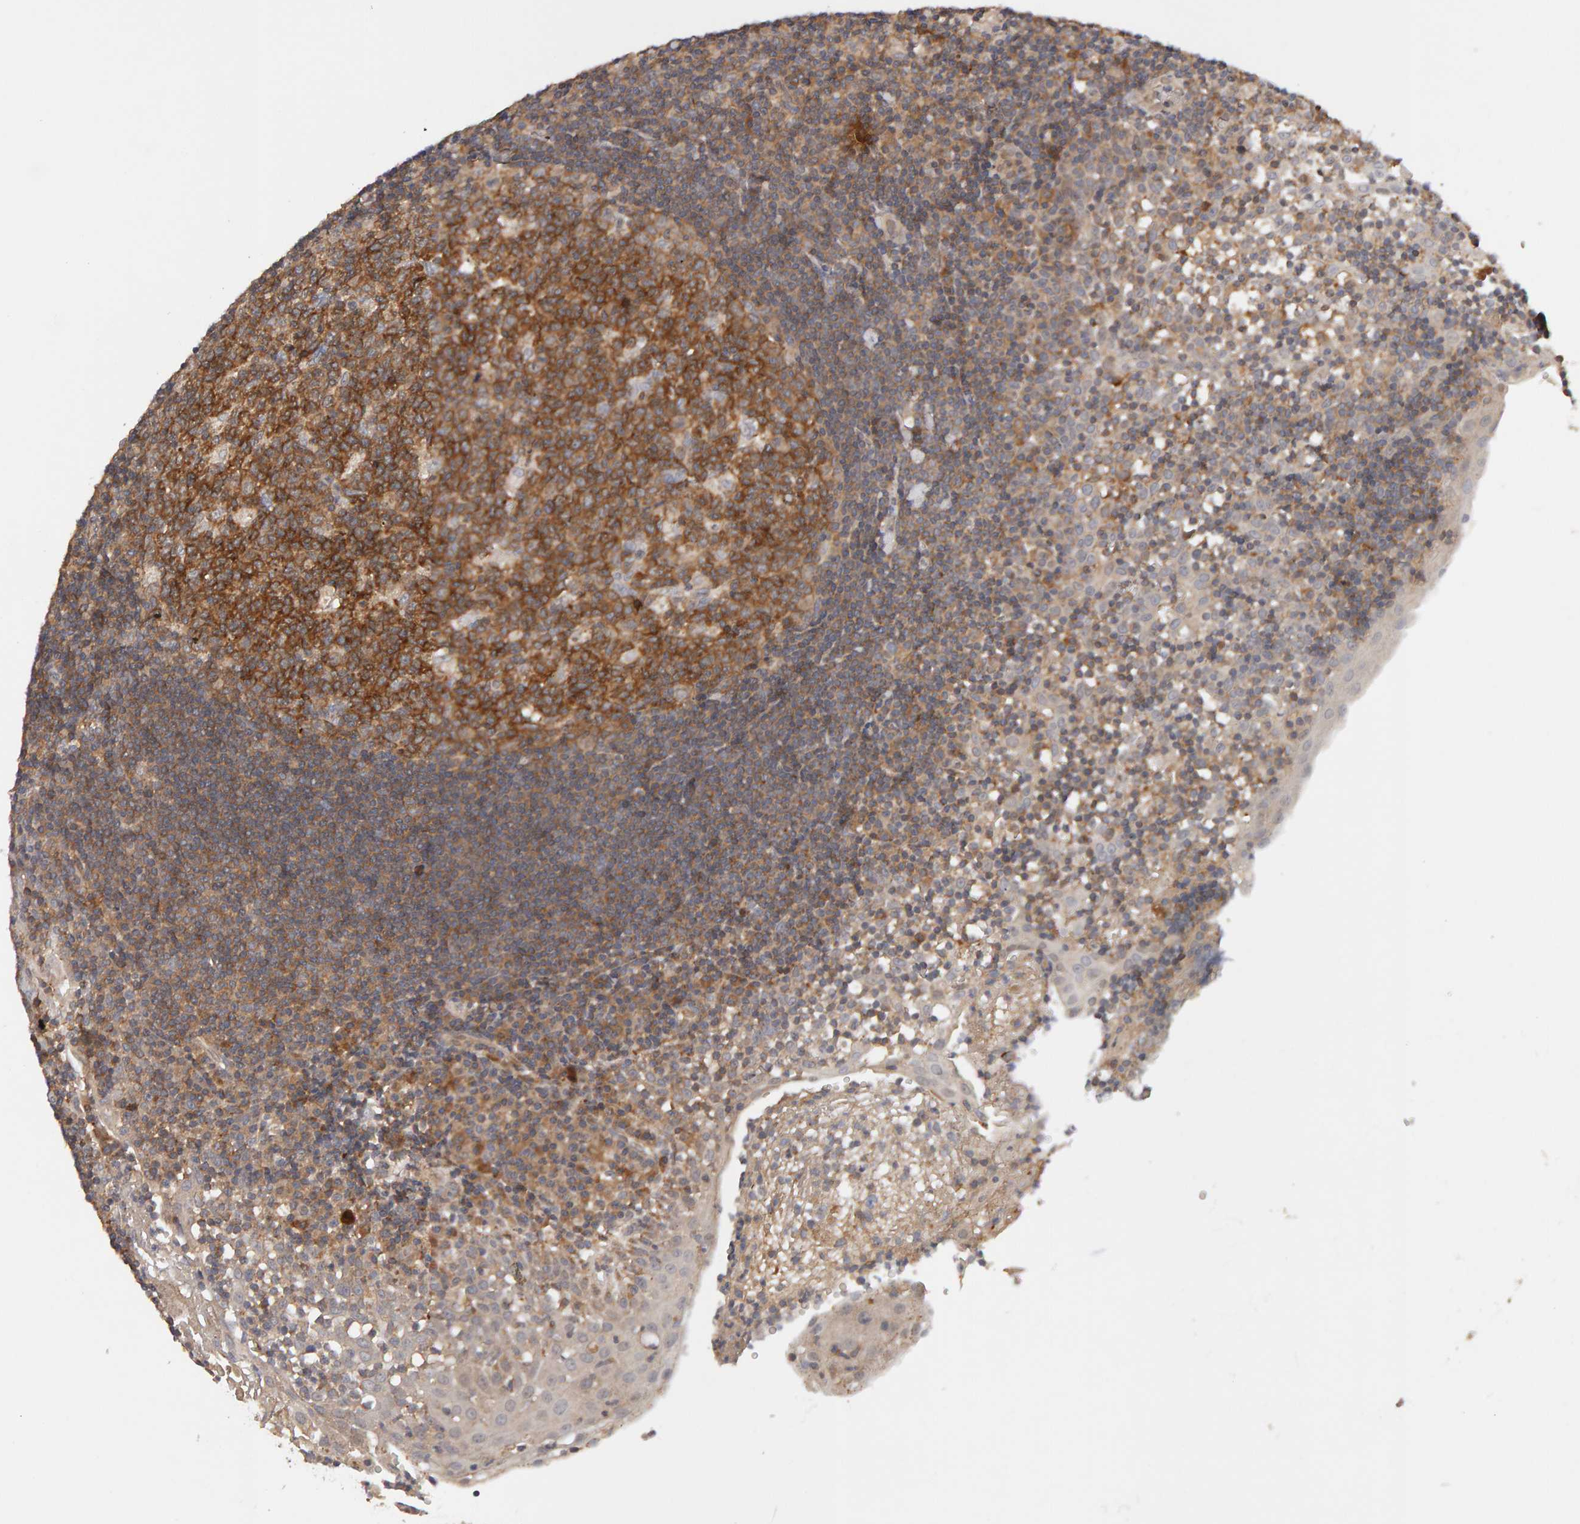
{"staining": {"intensity": "moderate", "quantity": ">75%", "location": "cytoplasmic/membranous"}, "tissue": "tonsil", "cell_type": "Germinal center cells", "image_type": "normal", "snomed": [{"axis": "morphology", "description": "Normal tissue, NOS"}, {"axis": "topography", "description": "Tonsil"}], "caption": "Immunohistochemical staining of benign human tonsil exhibits medium levels of moderate cytoplasmic/membranous staining in about >75% of germinal center cells. (IHC, brightfield microscopy, high magnification).", "gene": "NUDCD1", "patient": {"sex": "female", "age": 40}}